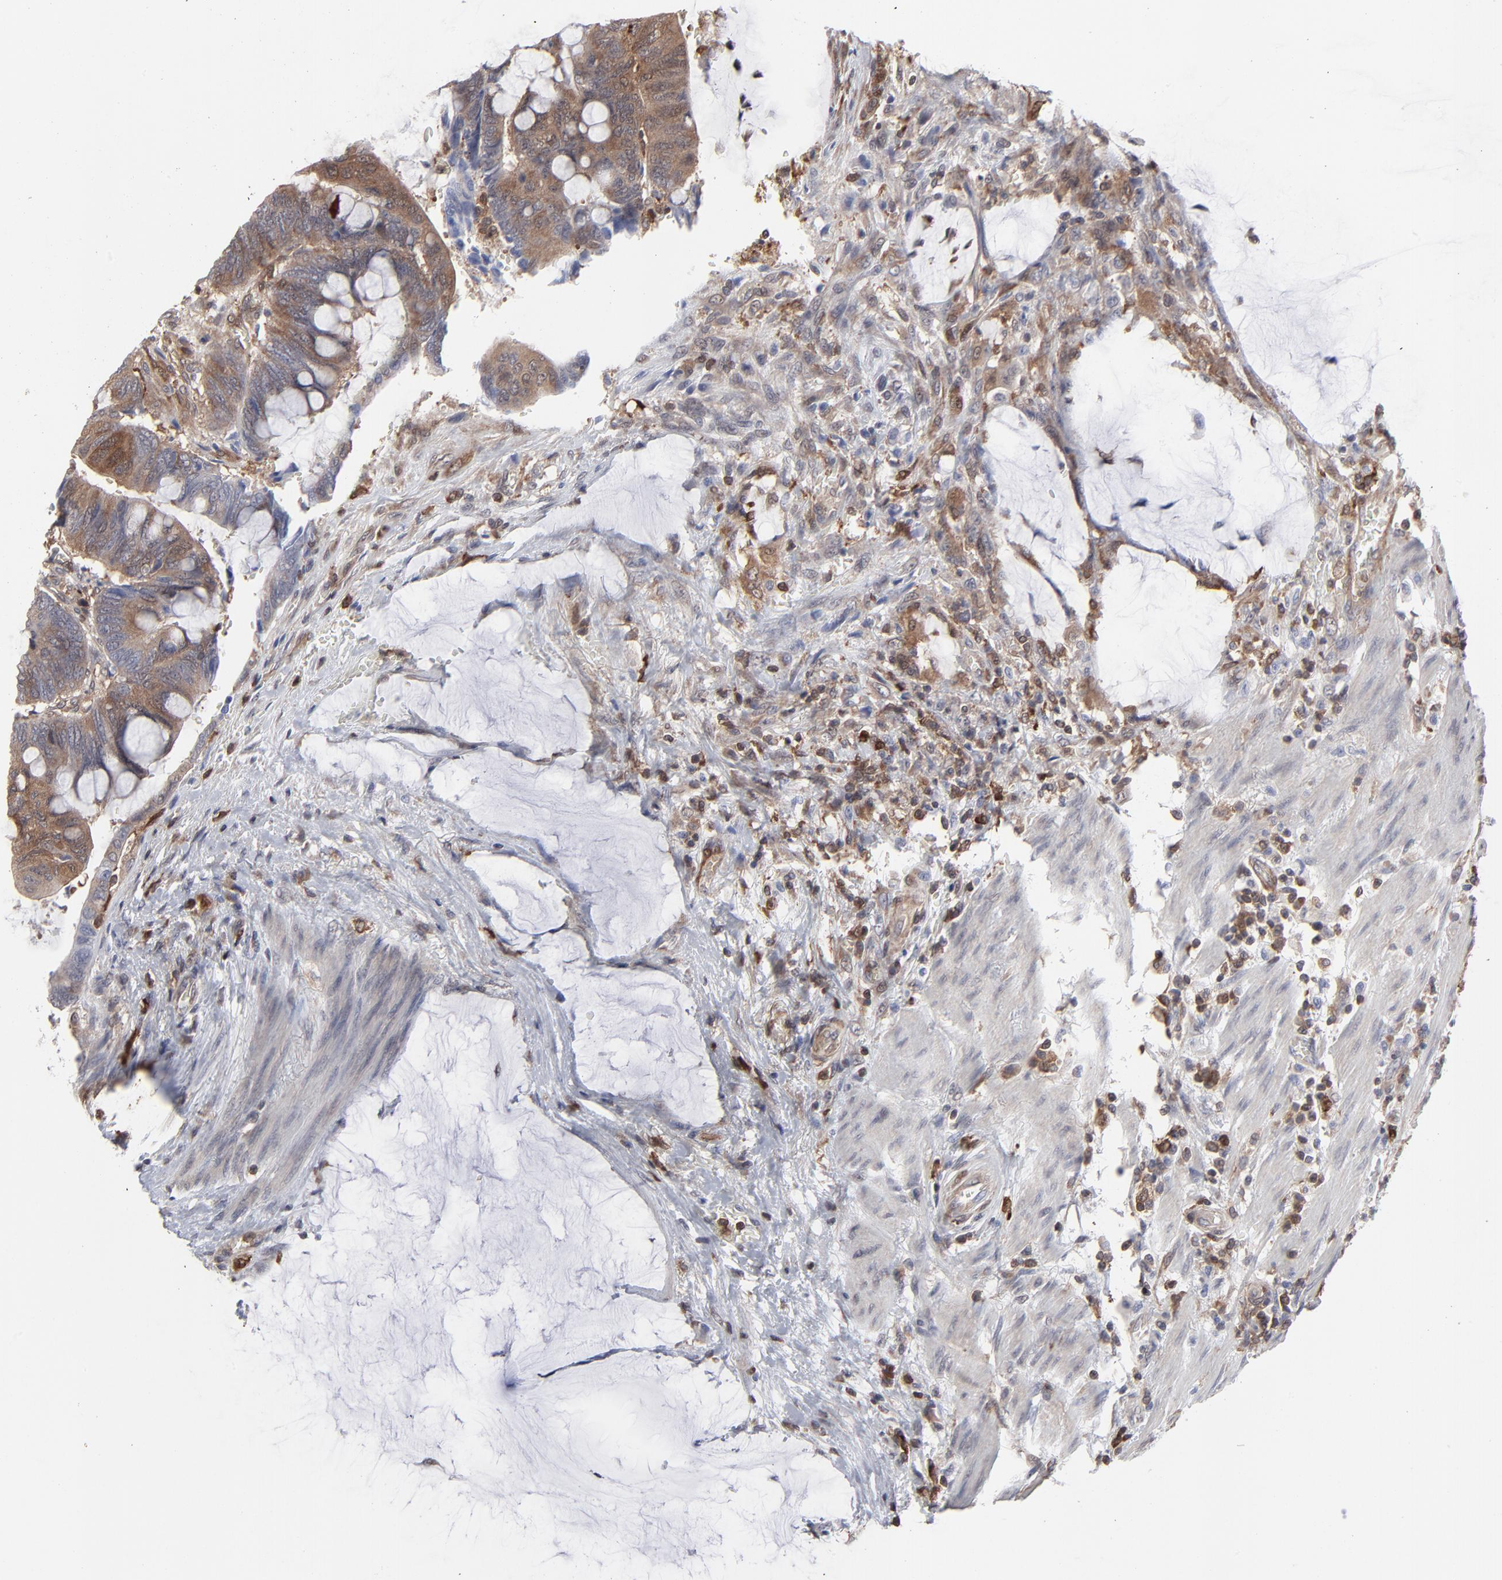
{"staining": {"intensity": "moderate", "quantity": ">75%", "location": "cytoplasmic/membranous"}, "tissue": "colorectal cancer", "cell_type": "Tumor cells", "image_type": "cancer", "snomed": [{"axis": "morphology", "description": "Normal tissue, NOS"}, {"axis": "morphology", "description": "Adenocarcinoma, NOS"}, {"axis": "topography", "description": "Rectum"}], "caption": "This photomicrograph reveals colorectal adenocarcinoma stained with immunohistochemistry (IHC) to label a protein in brown. The cytoplasmic/membranous of tumor cells show moderate positivity for the protein. Nuclei are counter-stained blue.", "gene": "MAP2K1", "patient": {"sex": "male", "age": 92}}